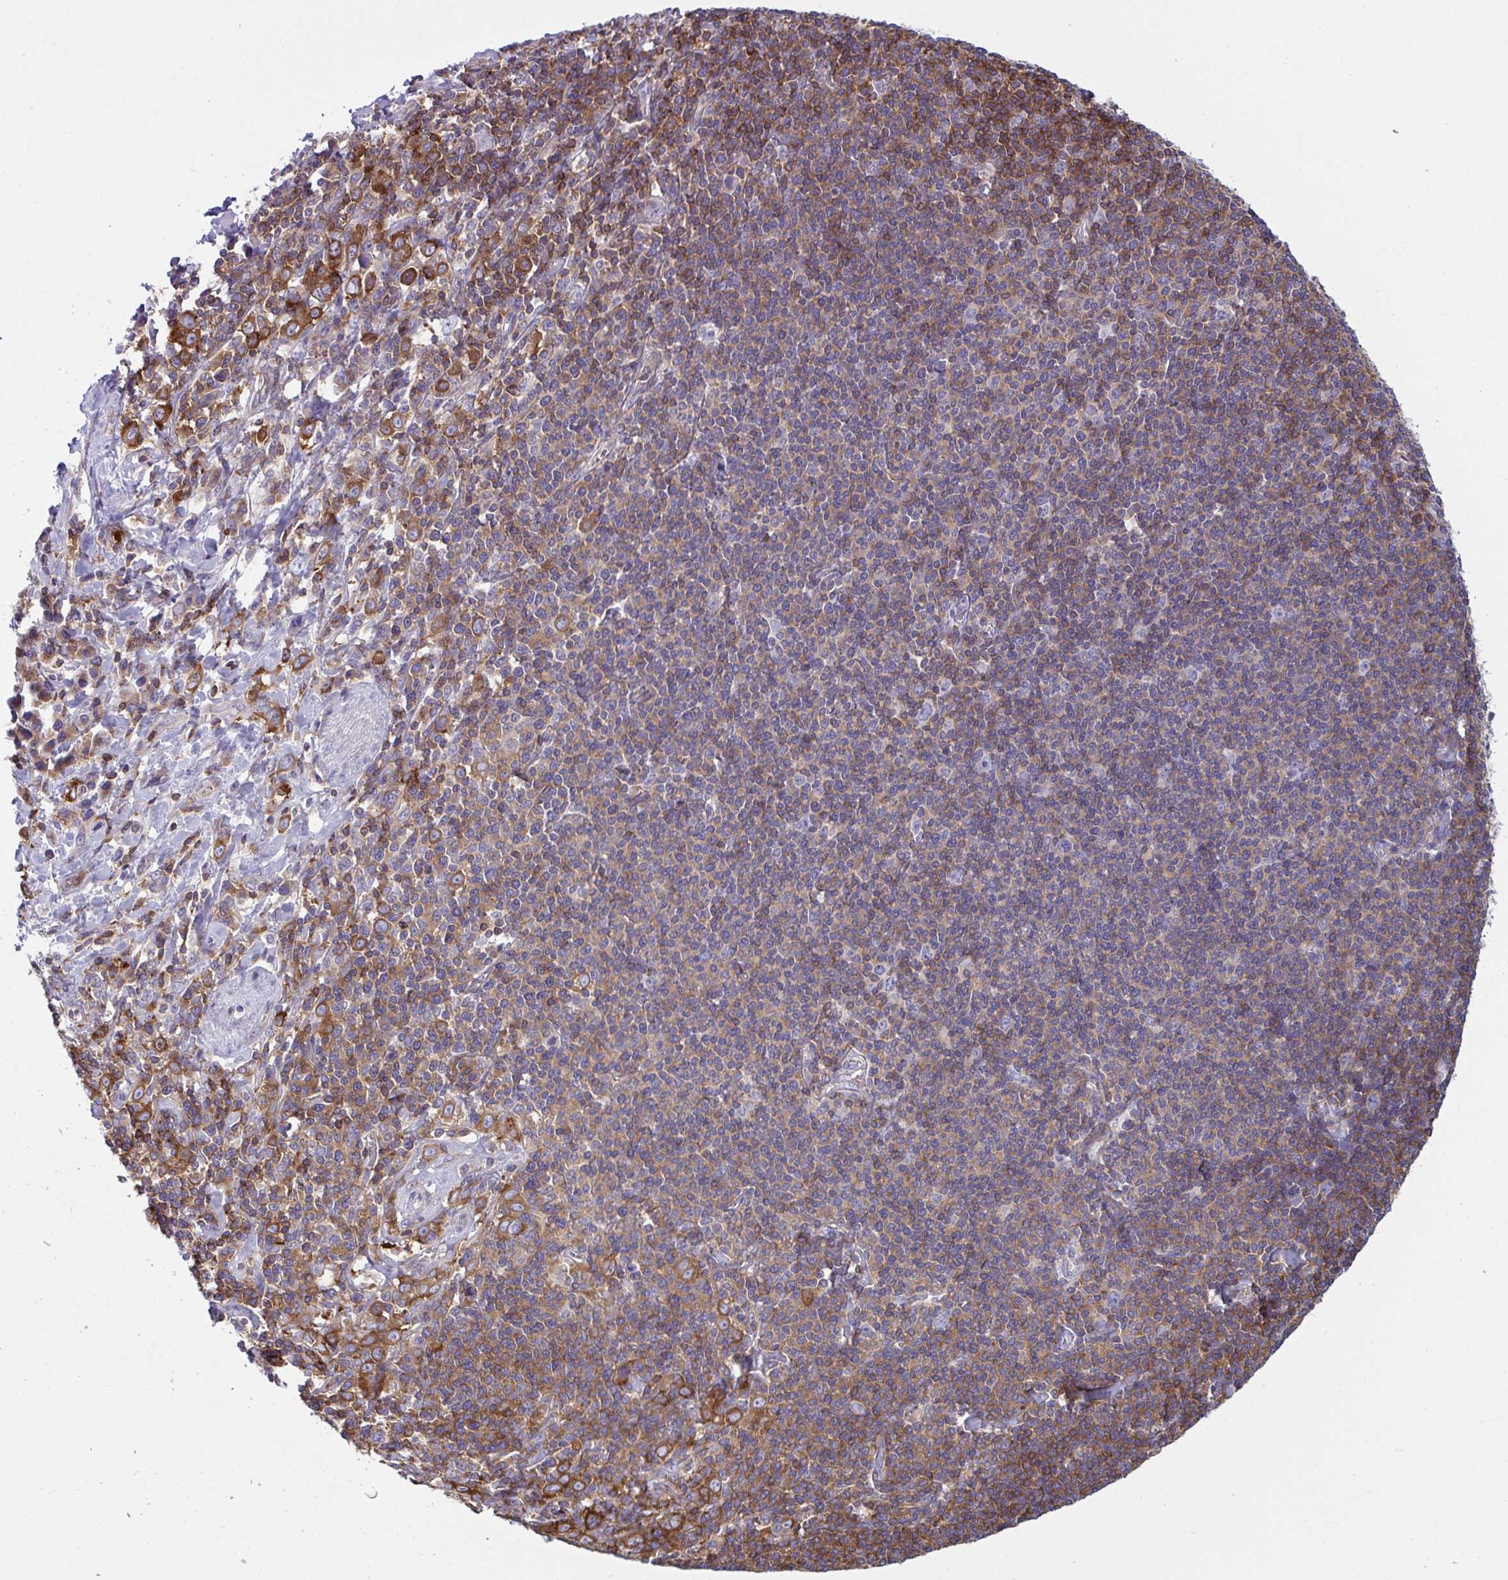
{"staining": {"intensity": "moderate", "quantity": ">75%", "location": "cytoplasmic/membranous"}, "tissue": "stomach cancer", "cell_type": "Tumor cells", "image_type": "cancer", "snomed": [{"axis": "morphology", "description": "Adenocarcinoma, NOS"}, {"axis": "topography", "description": "Stomach, upper"}], "caption": "Immunohistochemistry (IHC) staining of stomach adenocarcinoma, which shows medium levels of moderate cytoplasmic/membranous positivity in approximately >75% of tumor cells indicating moderate cytoplasmic/membranous protein expression. The staining was performed using DAB (3,3'-diaminobenzidine) (brown) for protein detection and nuclei were counterstained in hematoxylin (blue).", "gene": "TSC22D3", "patient": {"sex": "male", "age": 75}}